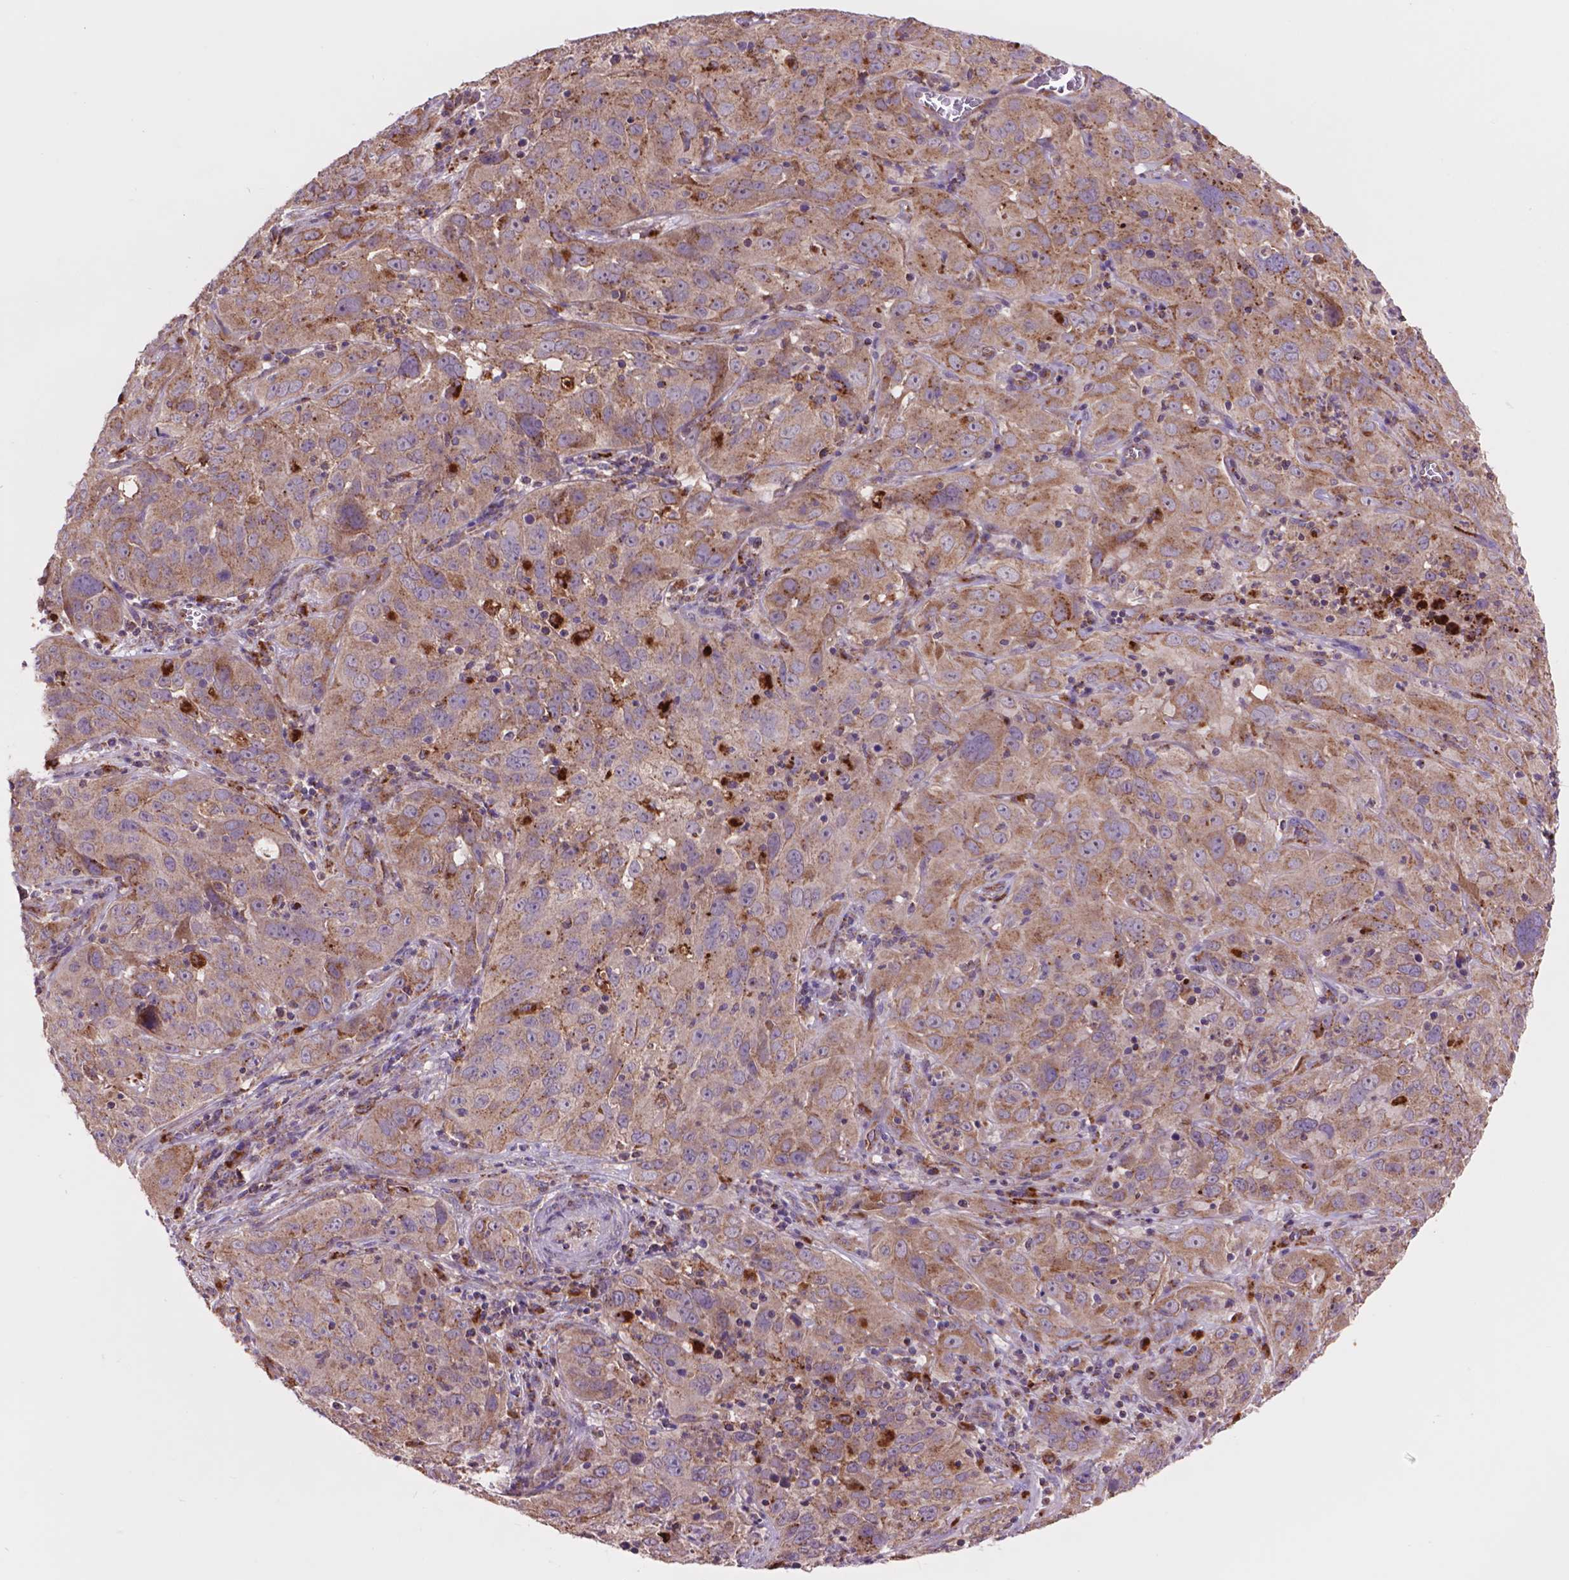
{"staining": {"intensity": "moderate", "quantity": ">75%", "location": "cytoplasmic/membranous"}, "tissue": "cervical cancer", "cell_type": "Tumor cells", "image_type": "cancer", "snomed": [{"axis": "morphology", "description": "Squamous cell carcinoma, NOS"}, {"axis": "topography", "description": "Cervix"}], "caption": "Immunohistochemistry (IHC) photomicrograph of neoplastic tissue: human cervical squamous cell carcinoma stained using immunohistochemistry (IHC) demonstrates medium levels of moderate protein expression localized specifically in the cytoplasmic/membranous of tumor cells, appearing as a cytoplasmic/membranous brown color.", "gene": "GLB1", "patient": {"sex": "female", "age": 32}}